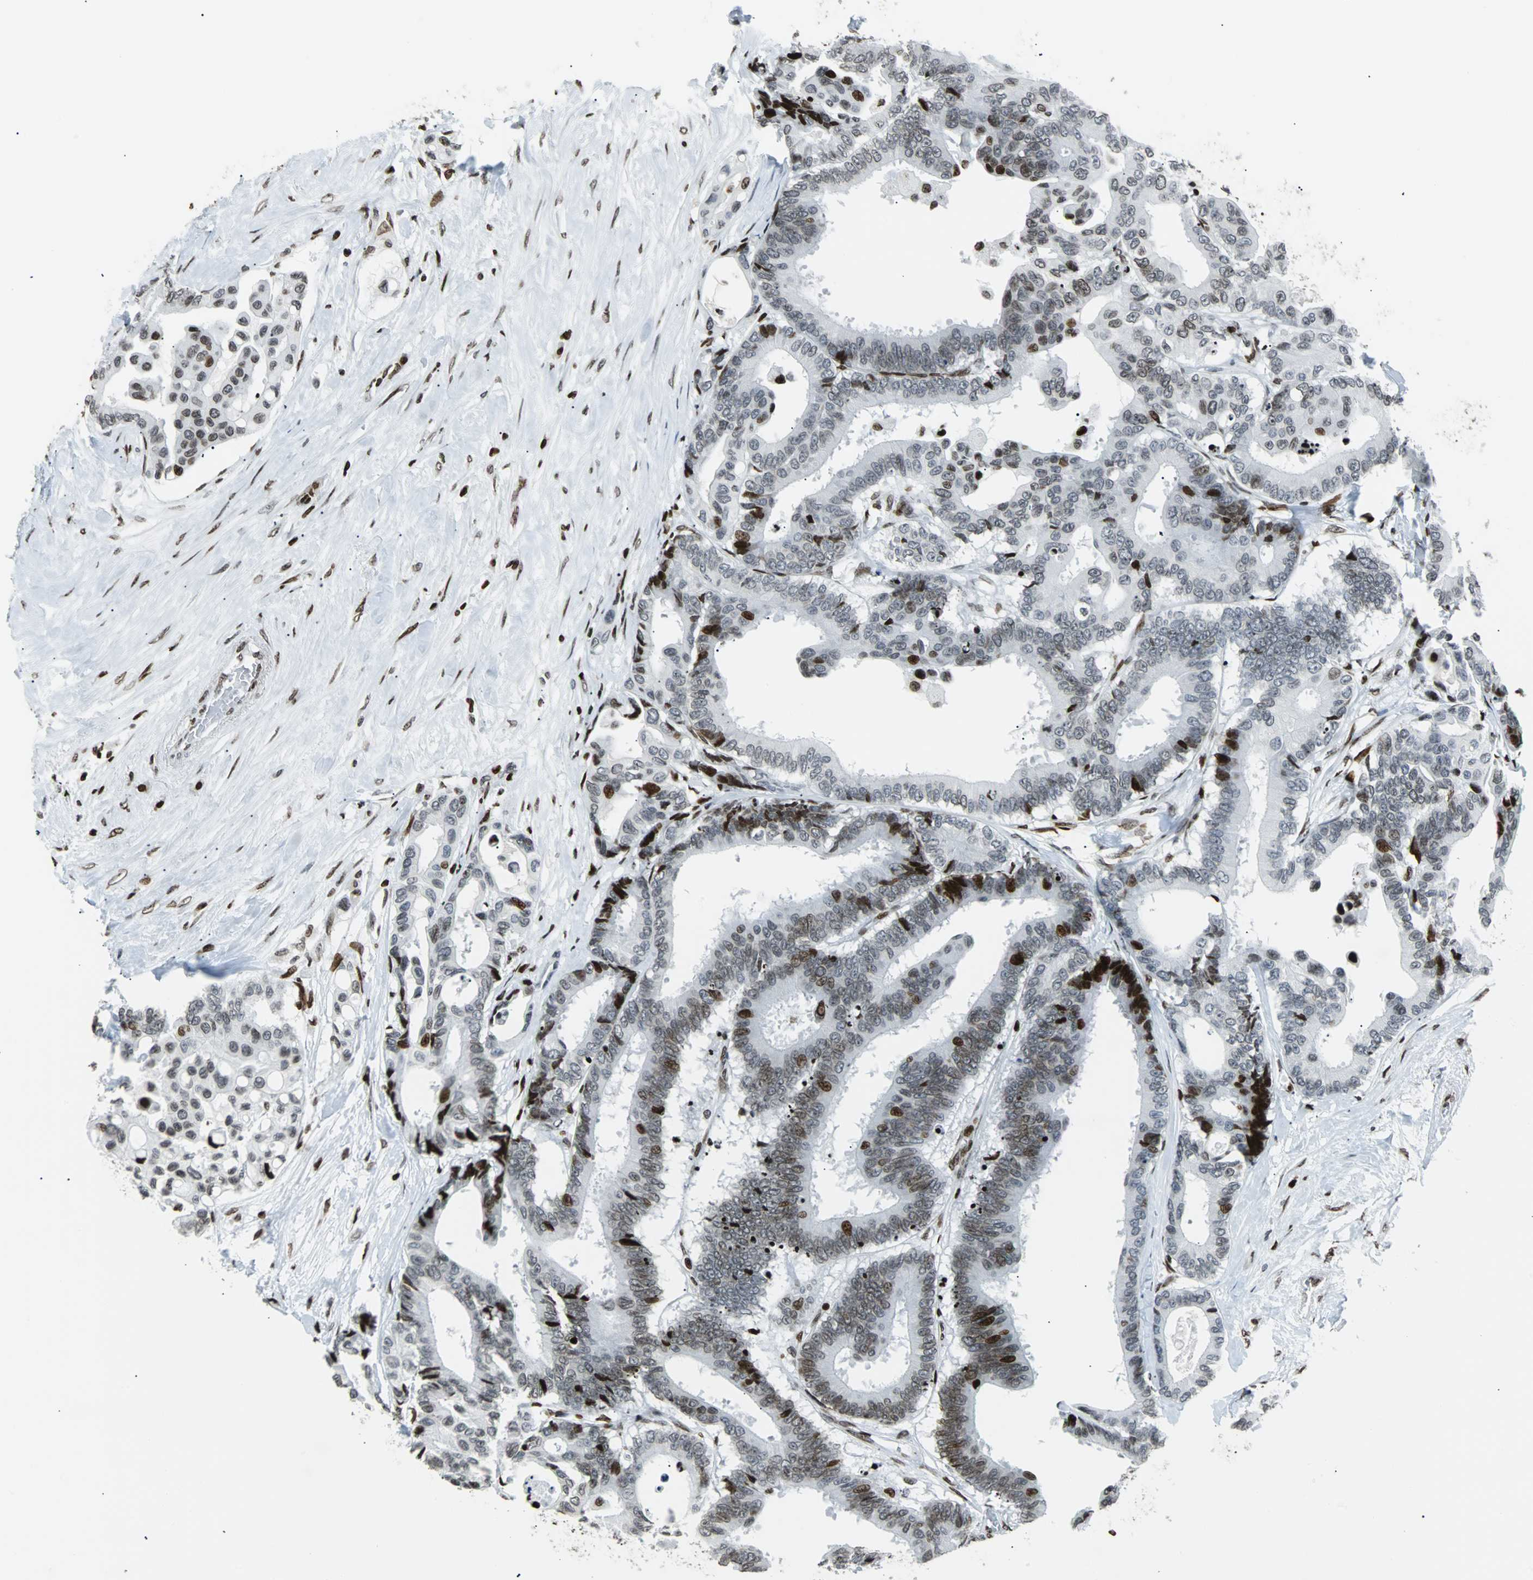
{"staining": {"intensity": "strong", "quantity": "25%-75%", "location": "nuclear"}, "tissue": "colorectal cancer", "cell_type": "Tumor cells", "image_type": "cancer", "snomed": [{"axis": "morphology", "description": "Normal tissue, NOS"}, {"axis": "morphology", "description": "Adenocarcinoma, NOS"}, {"axis": "topography", "description": "Colon"}], "caption": "The histopathology image displays immunohistochemical staining of colorectal adenocarcinoma. There is strong nuclear positivity is present in approximately 25%-75% of tumor cells. (DAB (3,3'-diaminobenzidine) IHC with brightfield microscopy, high magnification).", "gene": "ZNF131", "patient": {"sex": "male", "age": 82}}